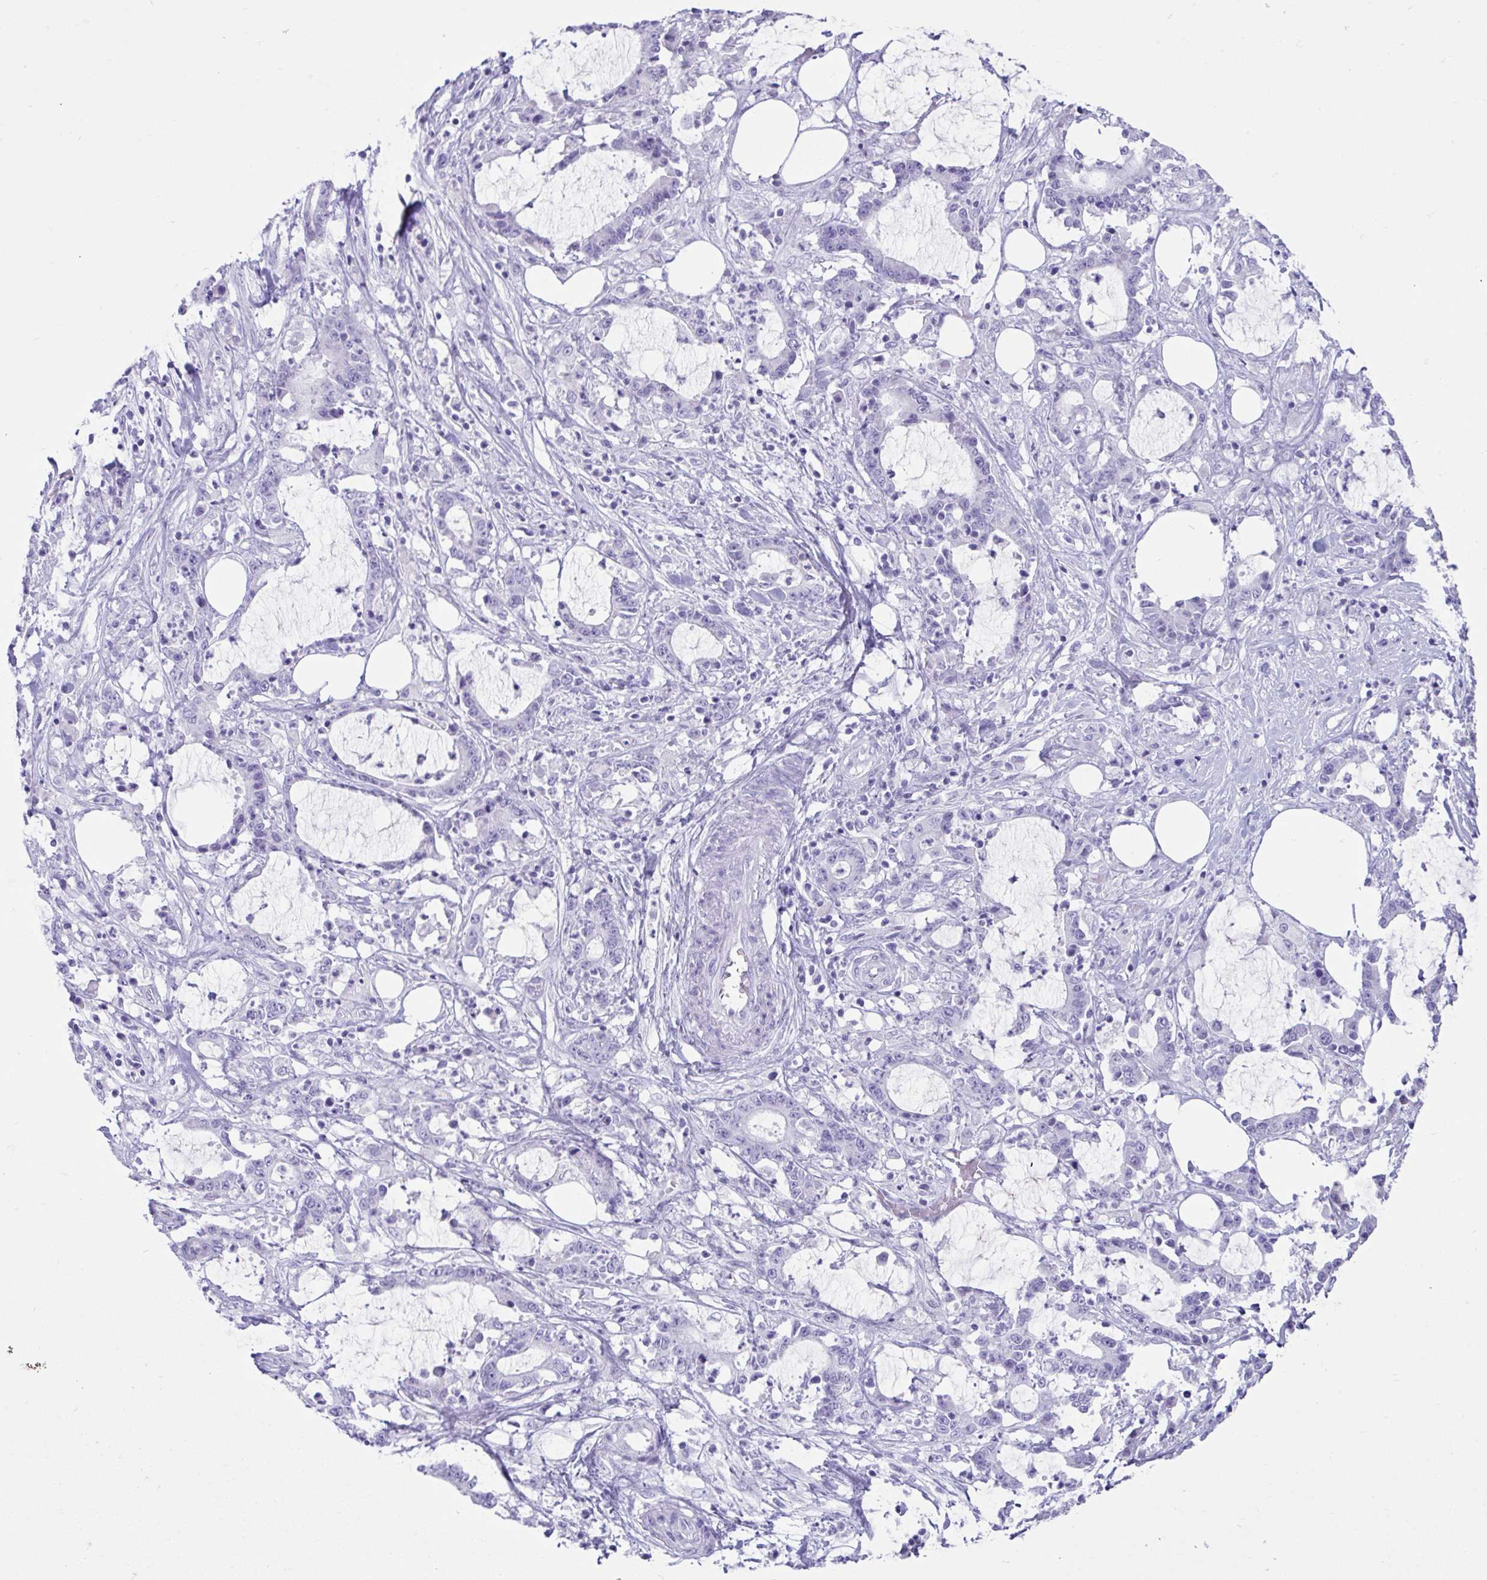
{"staining": {"intensity": "negative", "quantity": "none", "location": "none"}, "tissue": "stomach cancer", "cell_type": "Tumor cells", "image_type": "cancer", "snomed": [{"axis": "morphology", "description": "Adenocarcinoma, NOS"}, {"axis": "topography", "description": "Stomach, upper"}], "caption": "Immunohistochemistry photomicrograph of neoplastic tissue: human stomach adenocarcinoma stained with DAB shows no significant protein expression in tumor cells.", "gene": "PSCA", "patient": {"sex": "male", "age": 68}}